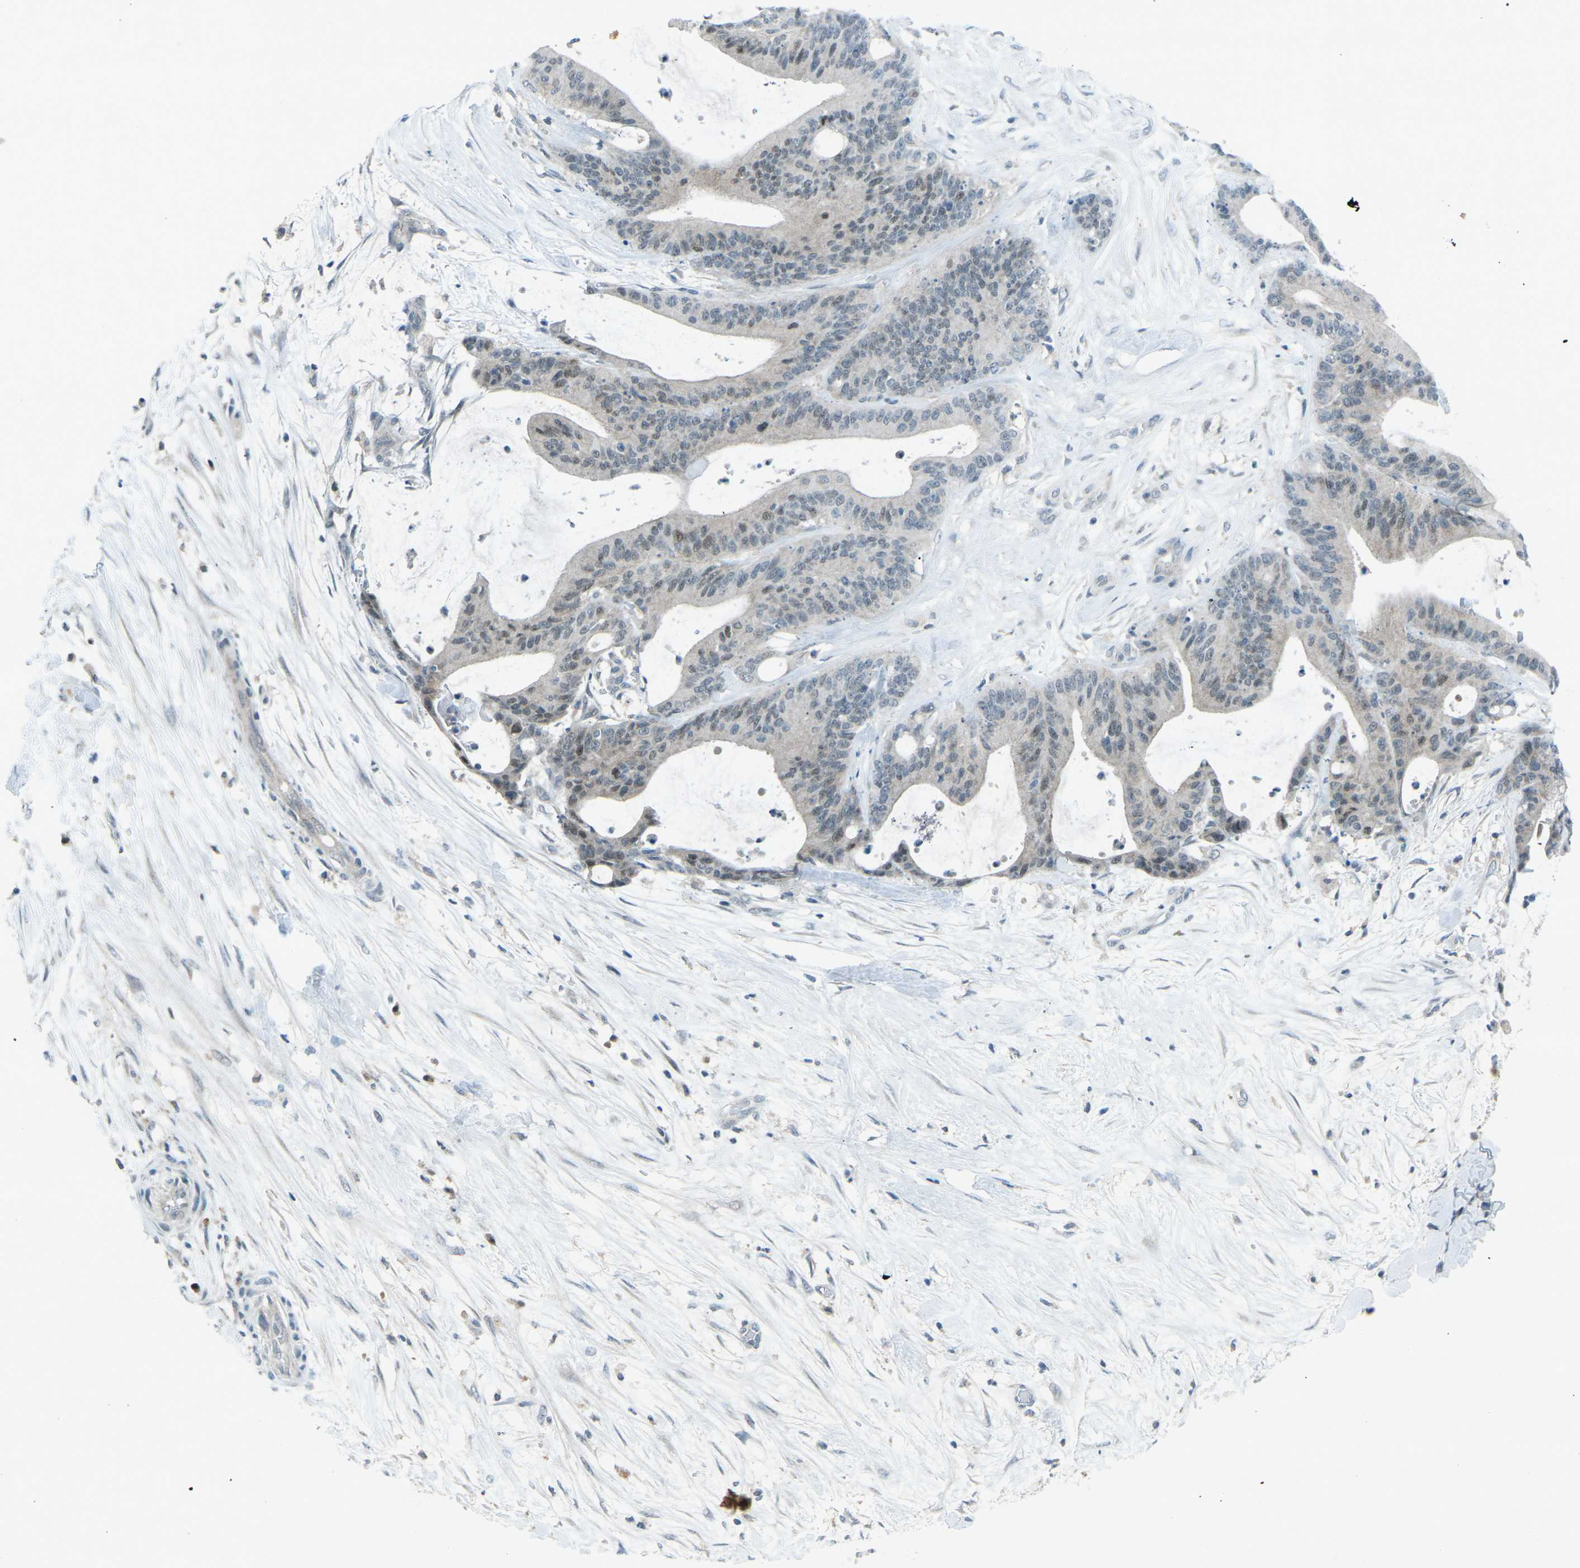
{"staining": {"intensity": "moderate", "quantity": "<25%", "location": "nuclear"}, "tissue": "liver cancer", "cell_type": "Tumor cells", "image_type": "cancer", "snomed": [{"axis": "morphology", "description": "Cholangiocarcinoma"}, {"axis": "topography", "description": "Liver"}], "caption": "Immunohistochemistry (IHC) photomicrograph of neoplastic tissue: human liver cholangiocarcinoma stained using immunohistochemistry reveals low levels of moderate protein expression localized specifically in the nuclear of tumor cells, appearing as a nuclear brown color.", "gene": "PRKCA", "patient": {"sex": "female", "age": 73}}